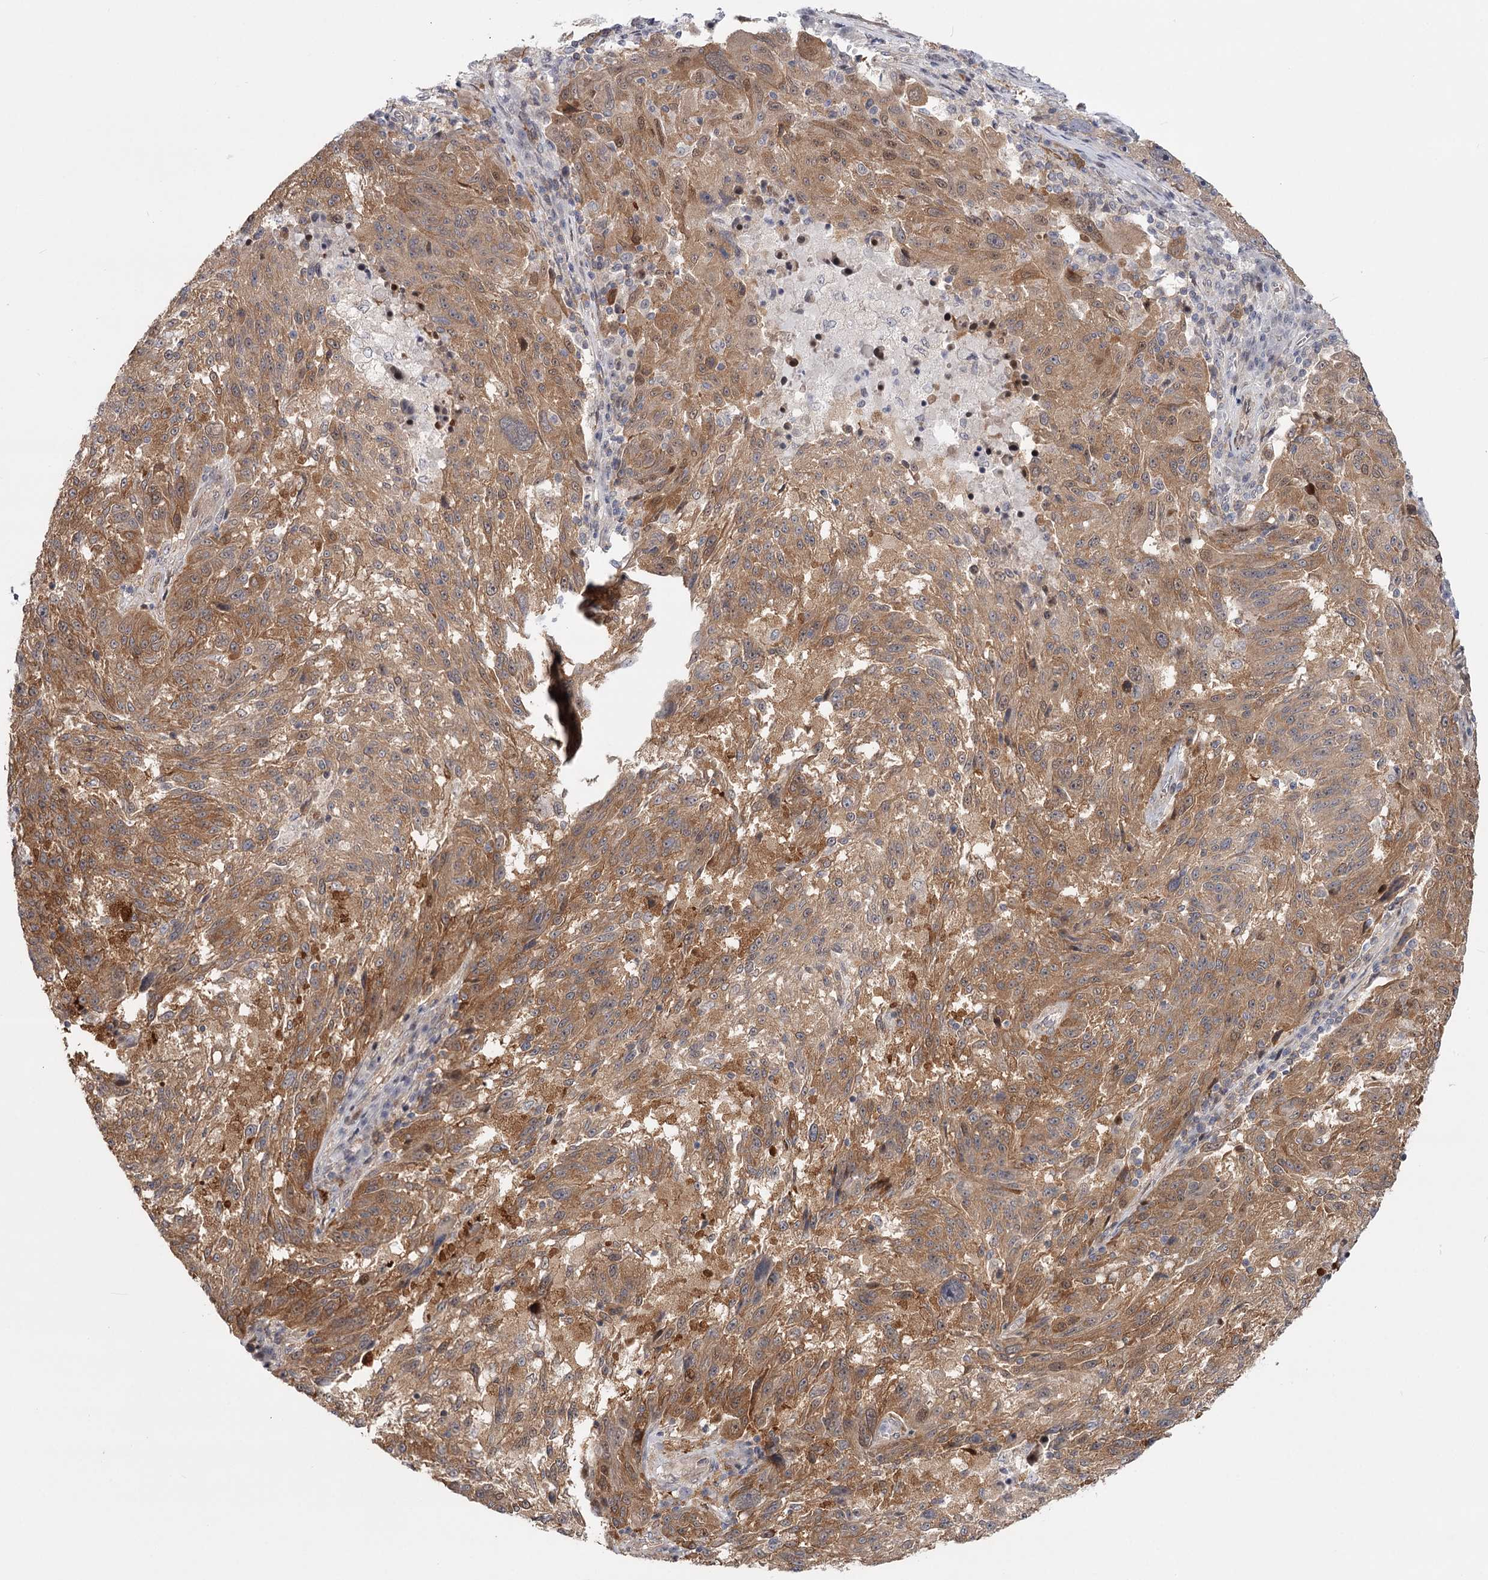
{"staining": {"intensity": "moderate", "quantity": ">75%", "location": "cytoplasmic/membranous"}, "tissue": "melanoma", "cell_type": "Tumor cells", "image_type": "cancer", "snomed": [{"axis": "morphology", "description": "Malignant melanoma, NOS"}, {"axis": "topography", "description": "Skin"}], "caption": "Moderate cytoplasmic/membranous expression is identified in approximately >75% of tumor cells in melanoma.", "gene": "CCNG2", "patient": {"sex": "male", "age": 53}}